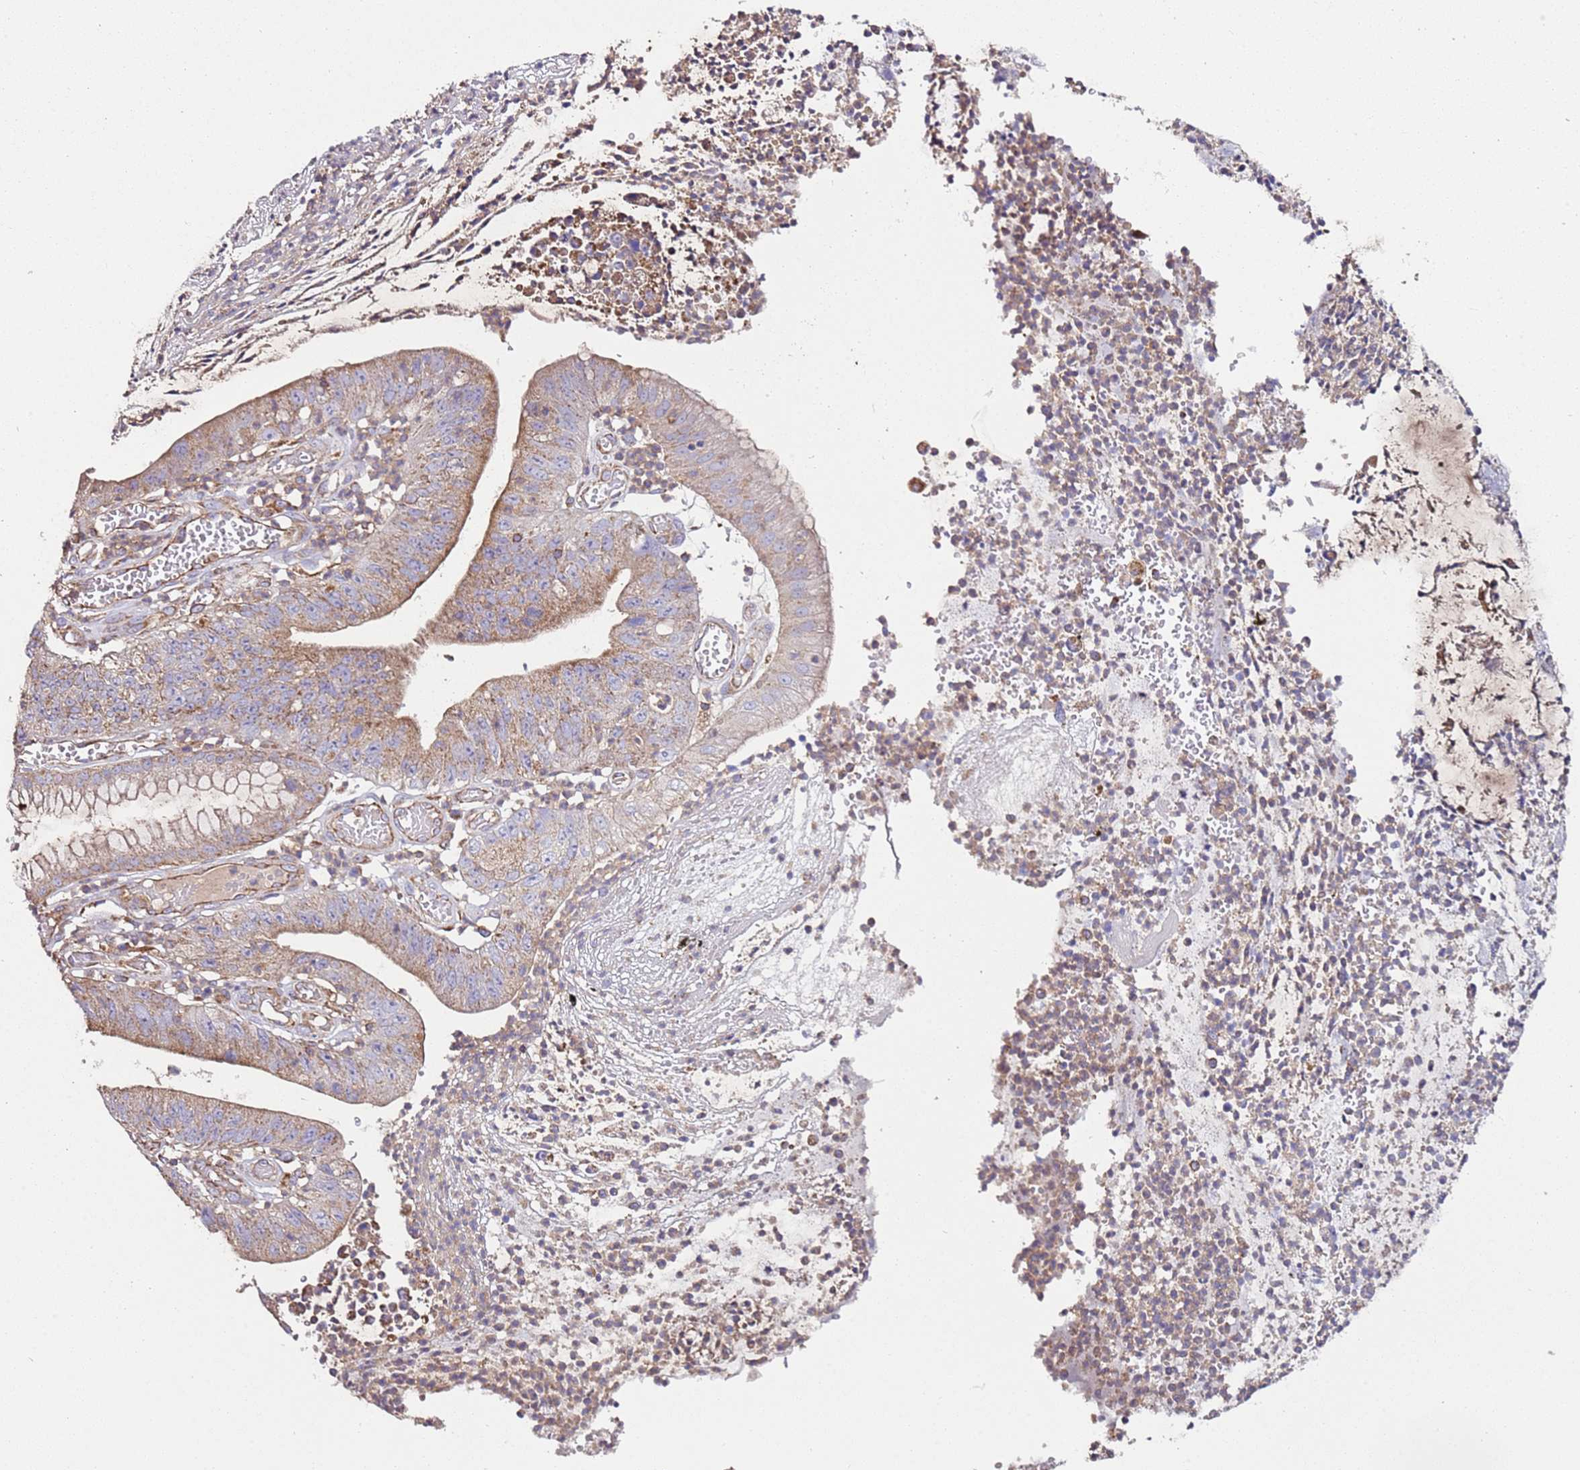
{"staining": {"intensity": "moderate", "quantity": ">75%", "location": "cytoplasmic/membranous"}, "tissue": "stomach cancer", "cell_type": "Tumor cells", "image_type": "cancer", "snomed": [{"axis": "morphology", "description": "Adenocarcinoma, NOS"}, {"axis": "topography", "description": "Stomach"}], "caption": "Moderate cytoplasmic/membranous positivity for a protein is present in about >75% of tumor cells of stomach cancer (adenocarcinoma) using immunohistochemistry (IHC).", "gene": "RMND5A", "patient": {"sex": "male", "age": 59}}